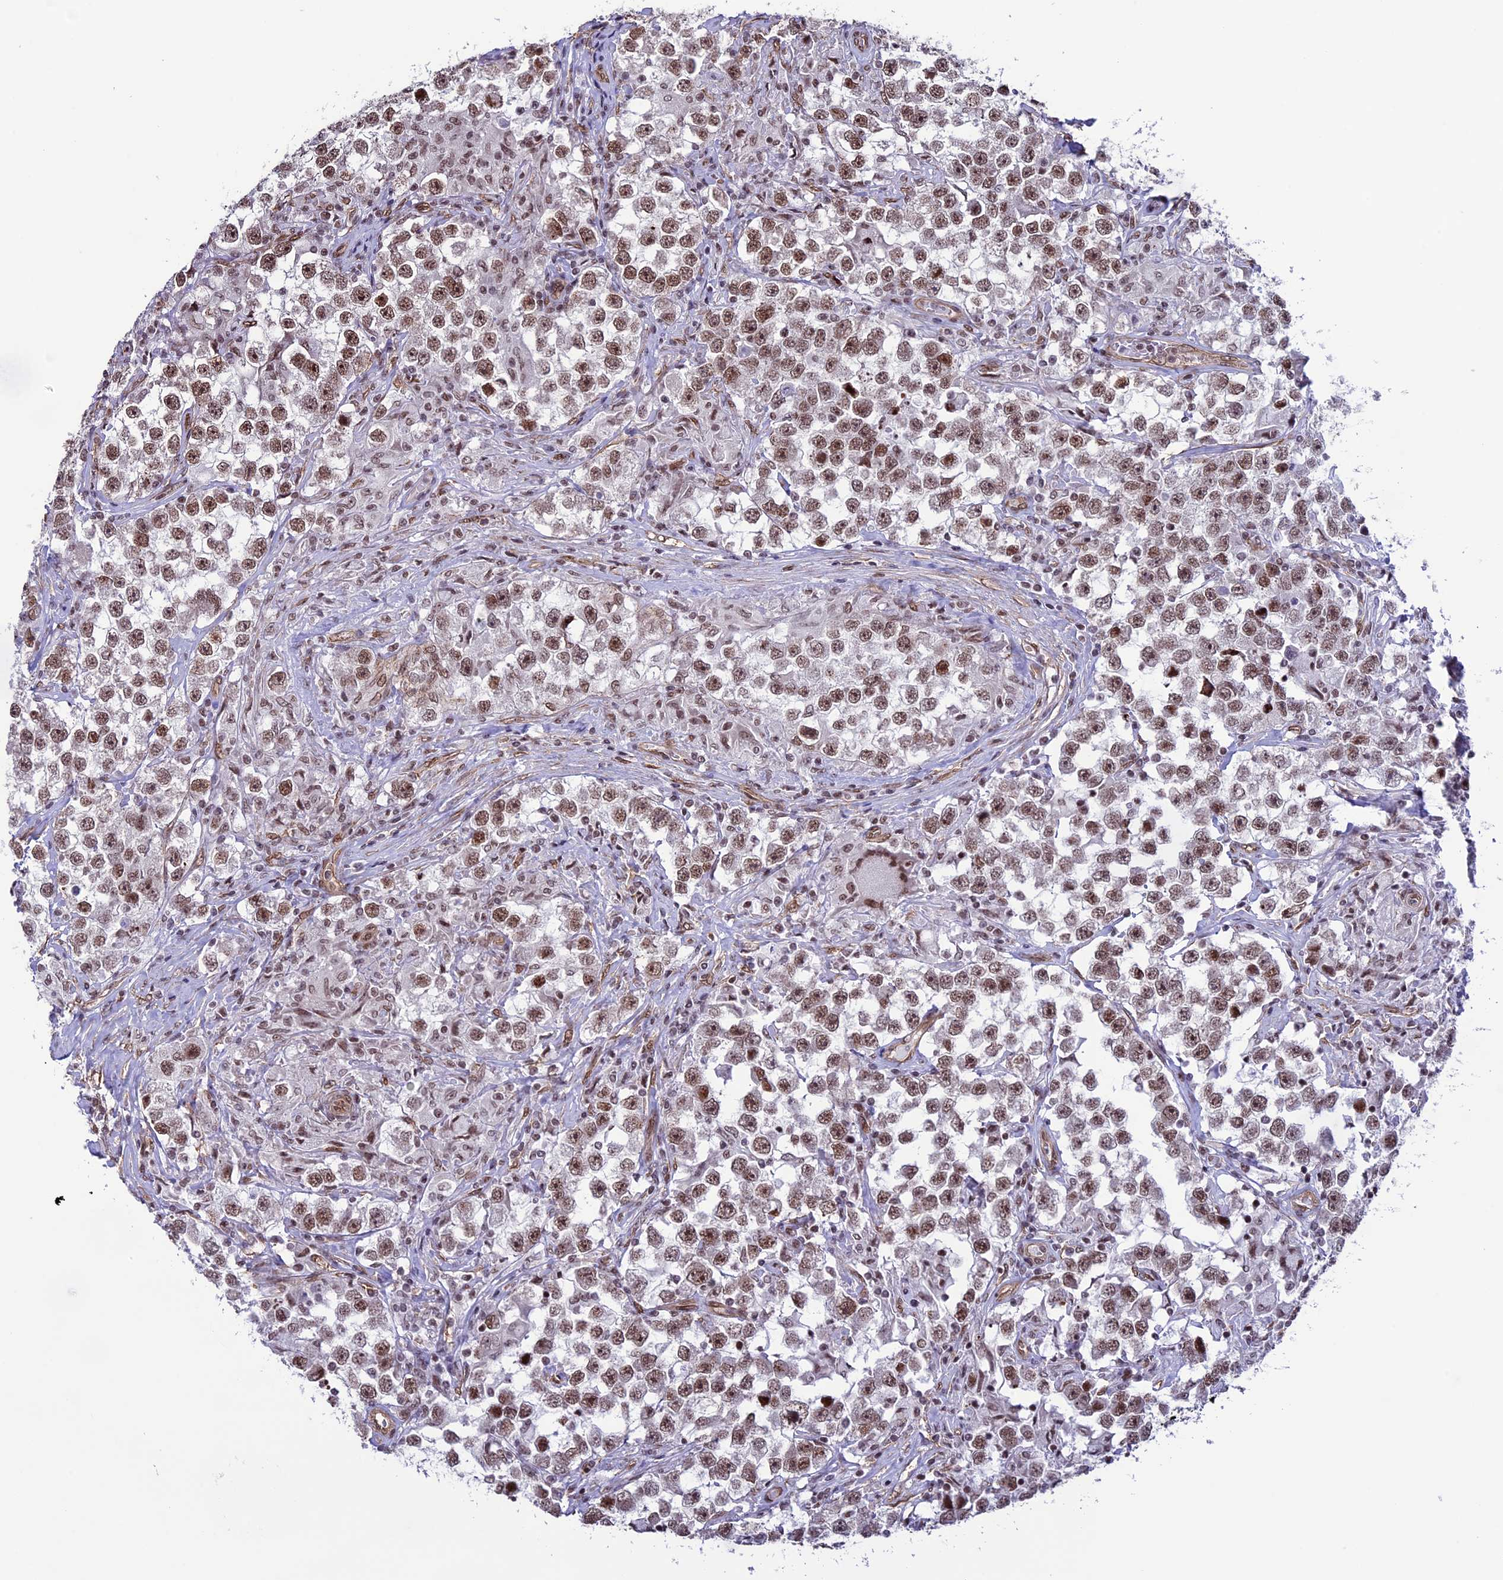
{"staining": {"intensity": "moderate", "quantity": ">75%", "location": "nuclear"}, "tissue": "testis cancer", "cell_type": "Tumor cells", "image_type": "cancer", "snomed": [{"axis": "morphology", "description": "Seminoma, NOS"}, {"axis": "topography", "description": "Testis"}], "caption": "Immunohistochemistry (IHC) micrograph of testis cancer stained for a protein (brown), which demonstrates medium levels of moderate nuclear positivity in about >75% of tumor cells.", "gene": "MPHOSPH8", "patient": {"sex": "male", "age": 46}}